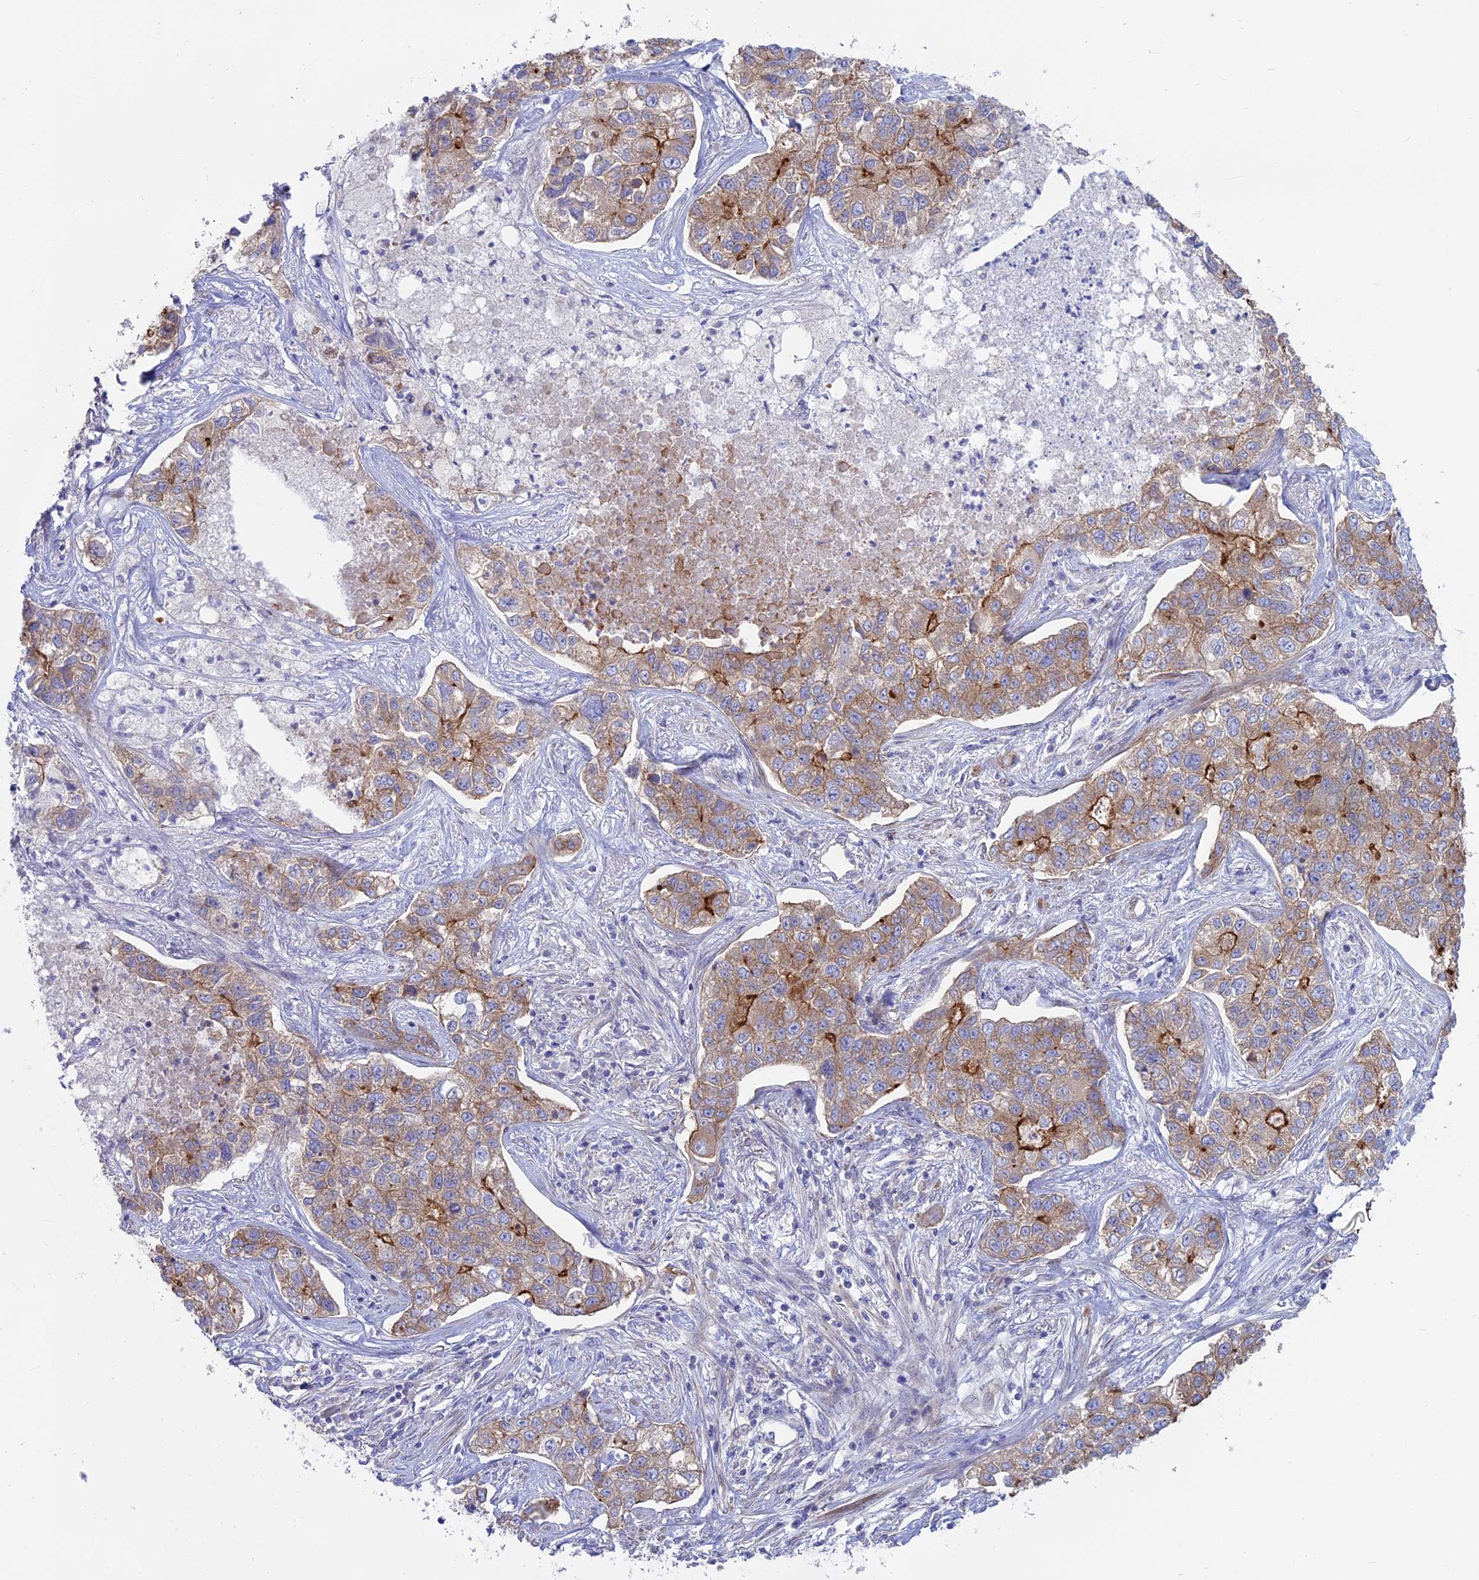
{"staining": {"intensity": "strong", "quantity": "<25%", "location": "cytoplasmic/membranous"}, "tissue": "lung cancer", "cell_type": "Tumor cells", "image_type": "cancer", "snomed": [{"axis": "morphology", "description": "Adenocarcinoma, NOS"}, {"axis": "topography", "description": "Lung"}], "caption": "An image of lung cancer stained for a protein exhibits strong cytoplasmic/membranous brown staining in tumor cells. (Stains: DAB in brown, nuclei in blue, Microscopy: brightfield microscopy at high magnification).", "gene": "MYO5B", "patient": {"sex": "male", "age": 49}}